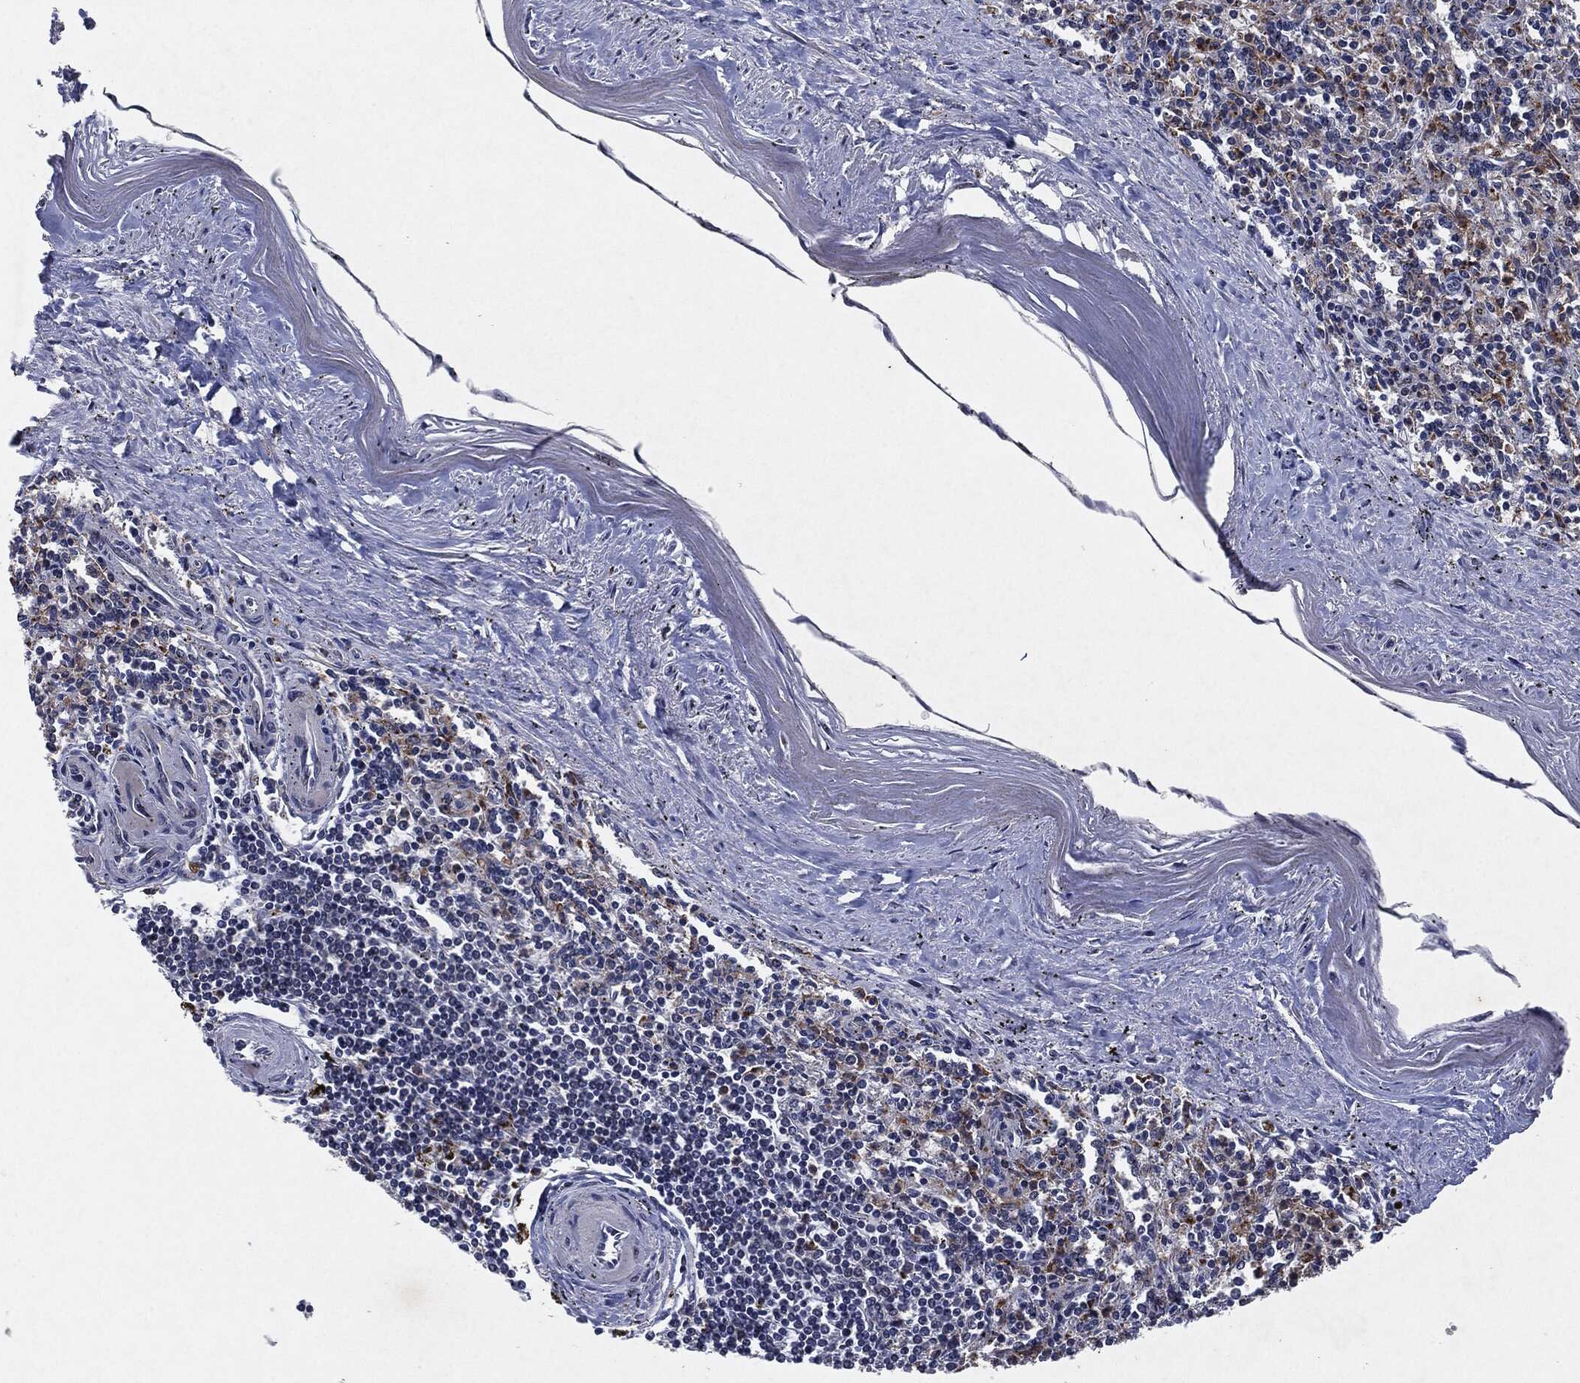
{"staining": {"intensity": "strong", "quantity": "<25%", "location": "cytoplasmic/membranous"}, "tissue": "spleen", "cell_type": "Cells in red pulp", "image_type": "normal", "snomed": [{"axis": "morphology", "description": "Normal tissue, NOS"}, {"axis": "topography", "description": "Spleen"}], "caption": "Unremarkable spleen demonstrates strong cytoplasmic/membranous positivity in approximately <25% of cells in red pulp.", "gene": "SLC31A2", "patient": {"sex": "male", "age": 69}}